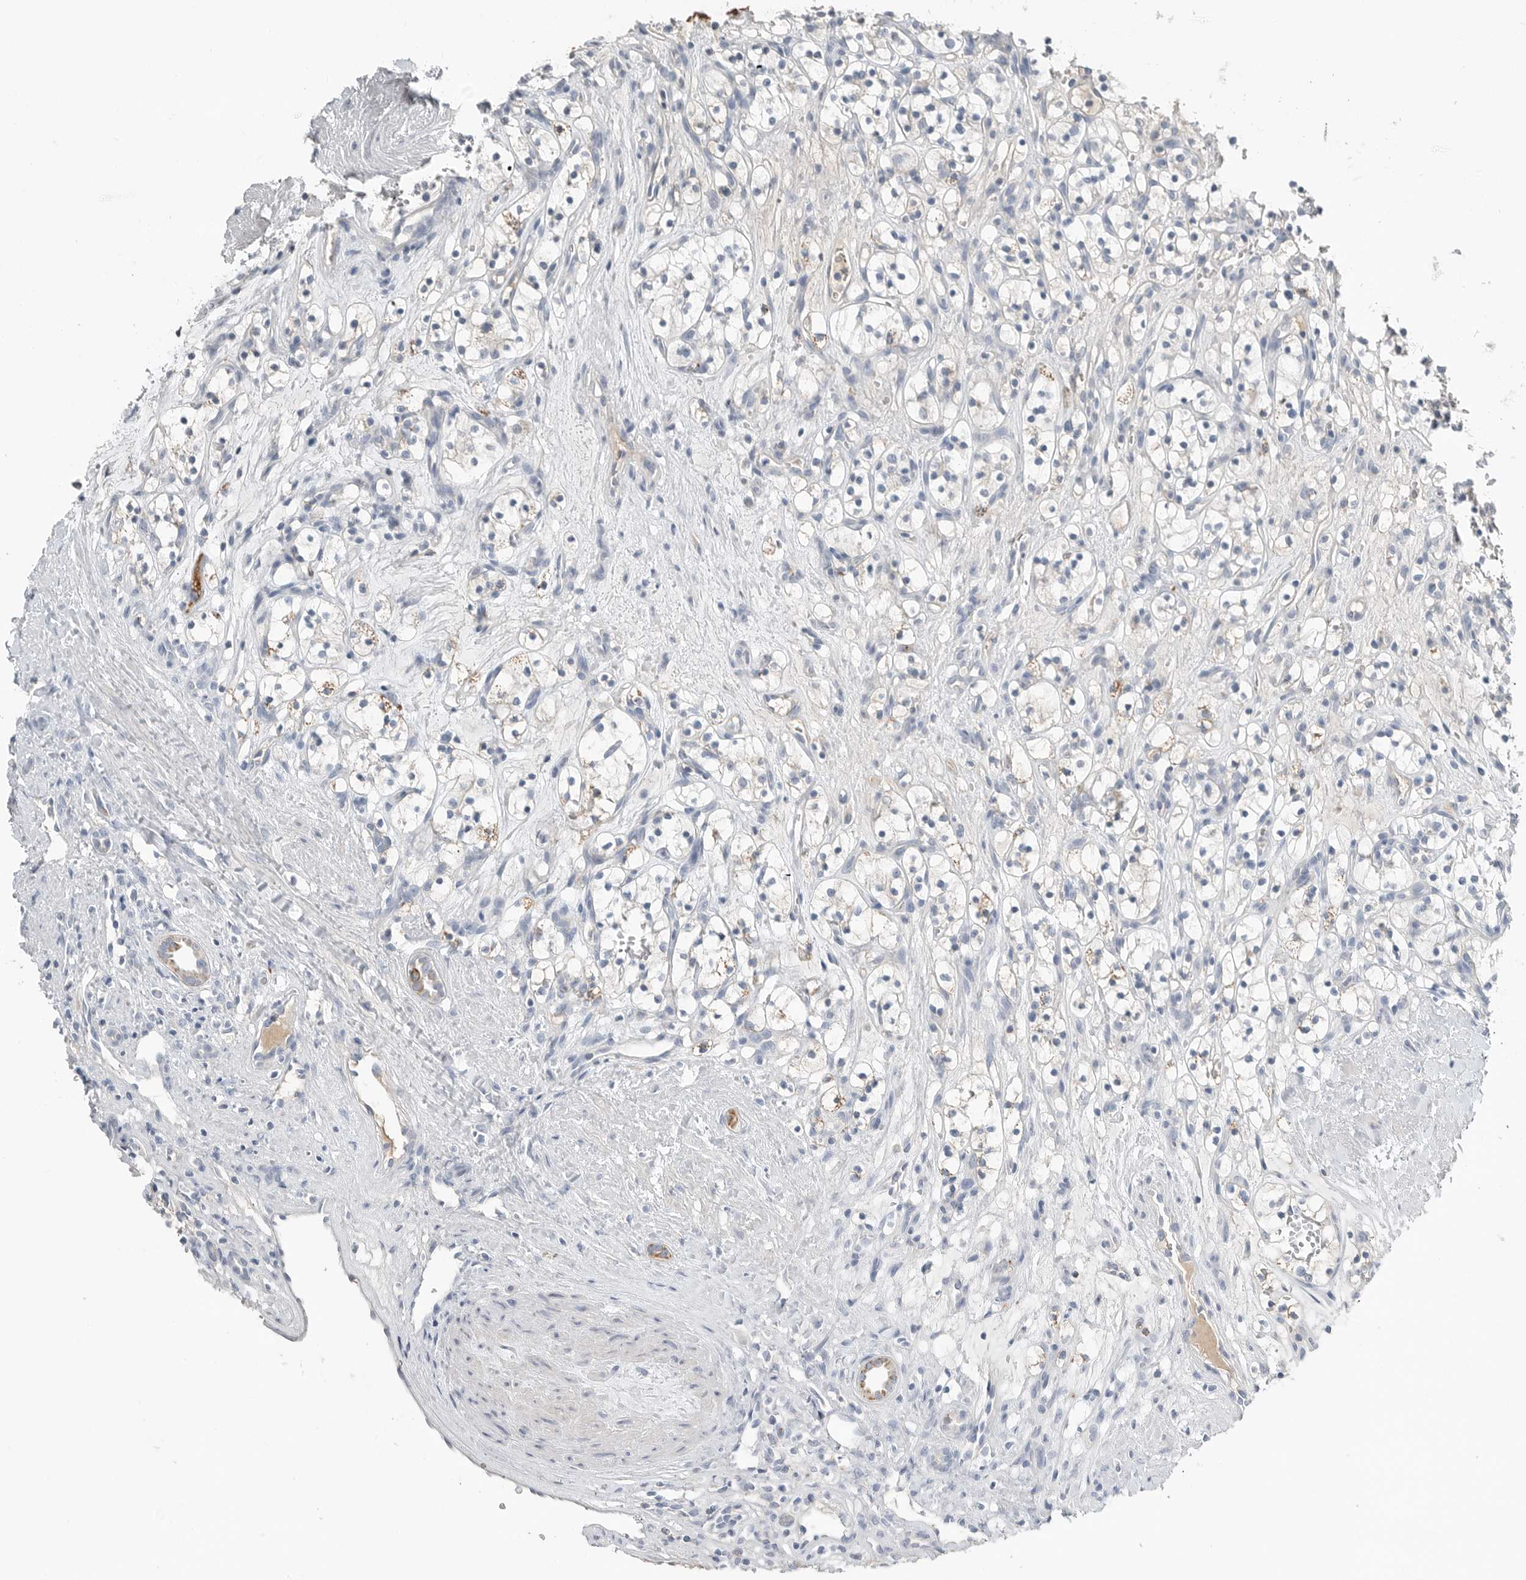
{"staining": {"intensity": "negative", "quantity": "none", "location": "none"}, "tissue": "renal cancer", "cell_type": "Tumor cells", "image_type": "cancer", "snomed": [{"axis": "morphology", "description": "Adenocarcinoma, NOS"}, {"axis": "topography", "description": "Kidney"}], "caption": "DAB immunohistochemical staining of human renal cancer (adenocarcinoma) demonstrates no significant expression in tumor cells.", "gene": "SERPINB7", "patient": {"sex": "female", "age": 57}}